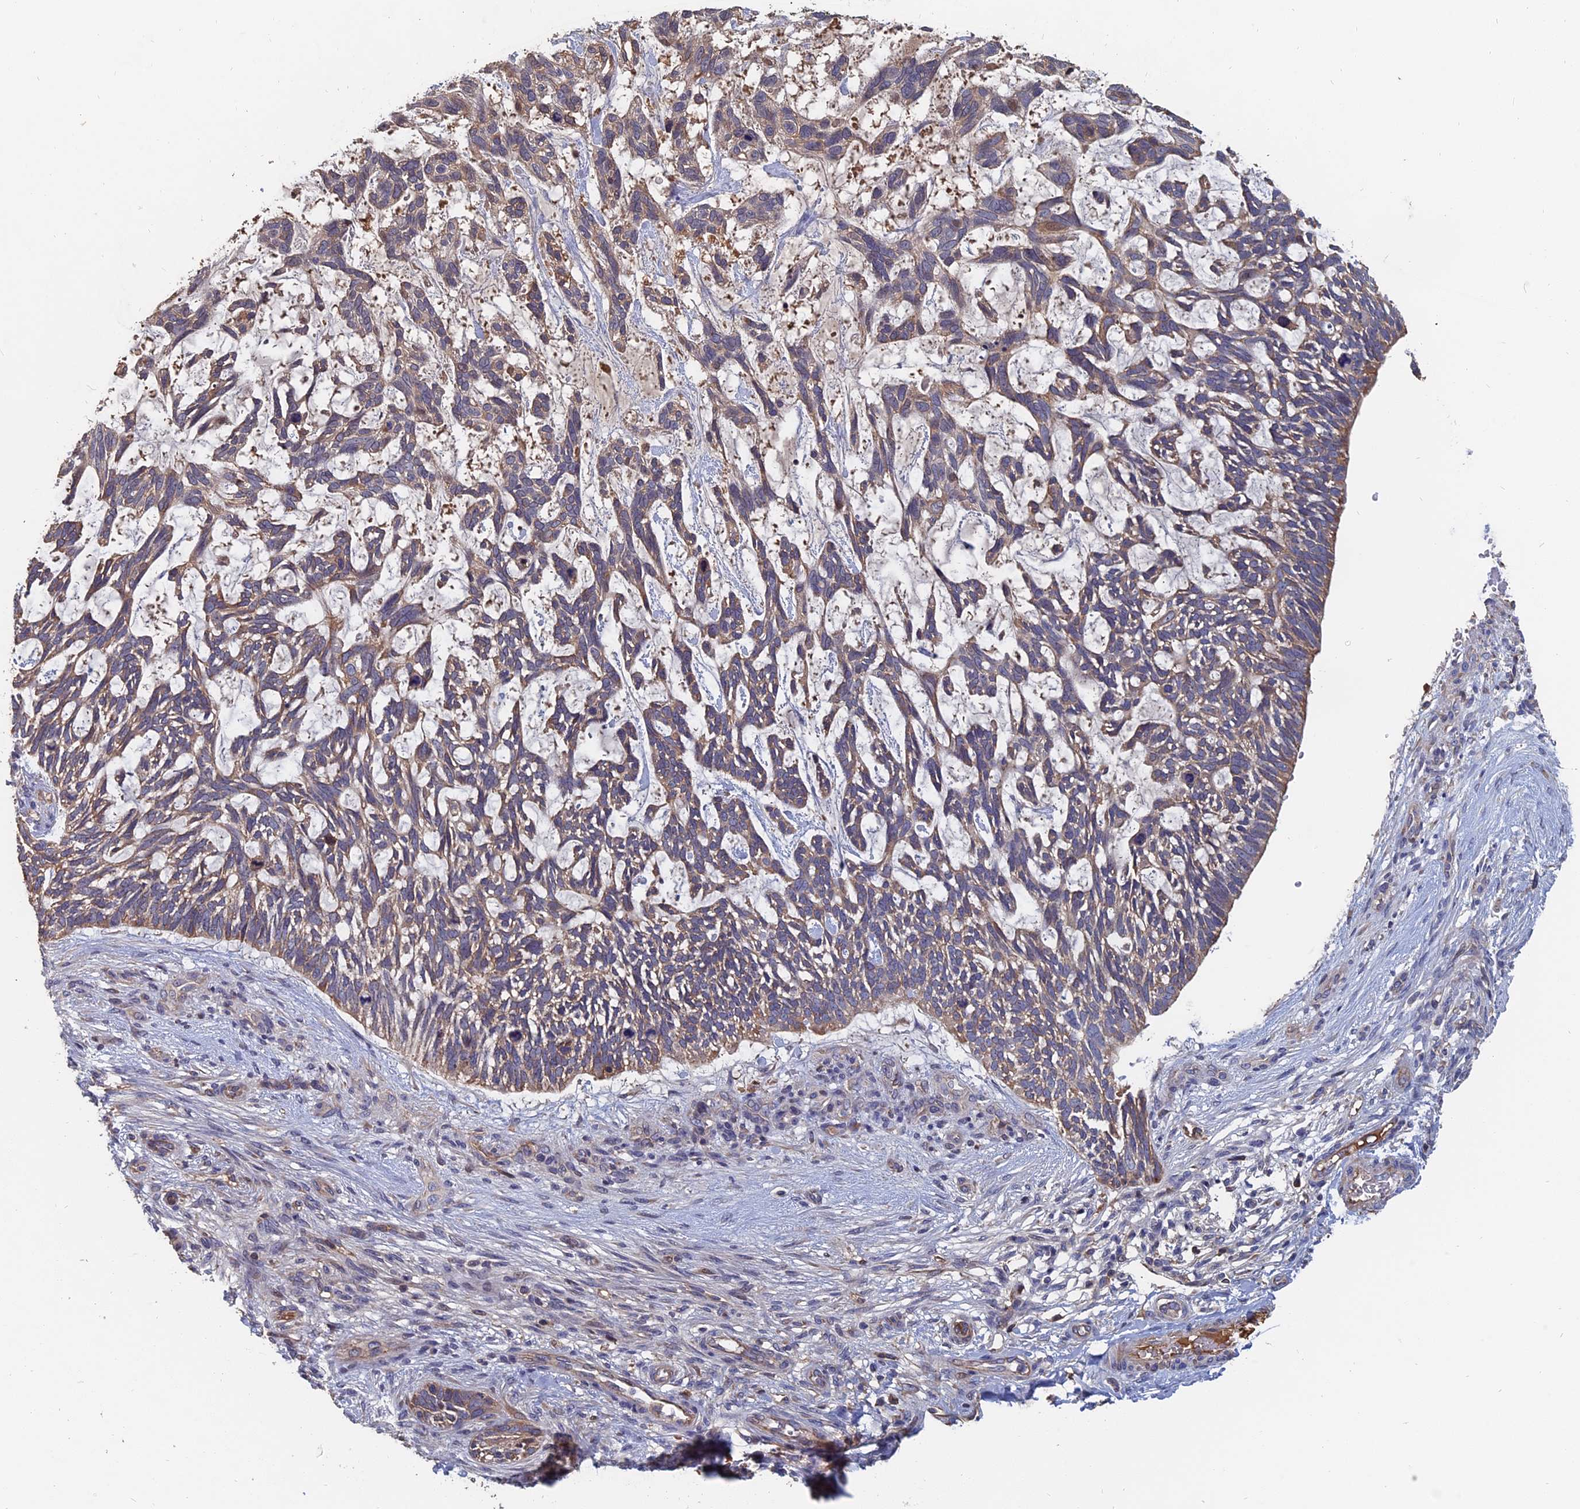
{"staining": {"intensity": "weak", "quantity": "25%-75%", "location": "cytoplasmic/membranous"}, "tissue": "skin cancer", "cell_type": "Tumor cells", "image_type": "cancer", "snomed": [{"axis": "morphology", "description": "Basal cell carcinoma"}, {"axis": "topography", "description": "Skin"}], "caption": "Immunohistochemistry (IHC) (DAB) staining of skin cancer (basal cell carcinoma) reveals weak cytoplasmic/membranous protein positivity in about 25%-75% of tumor cells.", "gene": "SLC33A1", "patient": {"sex": "male", "age": 88}}